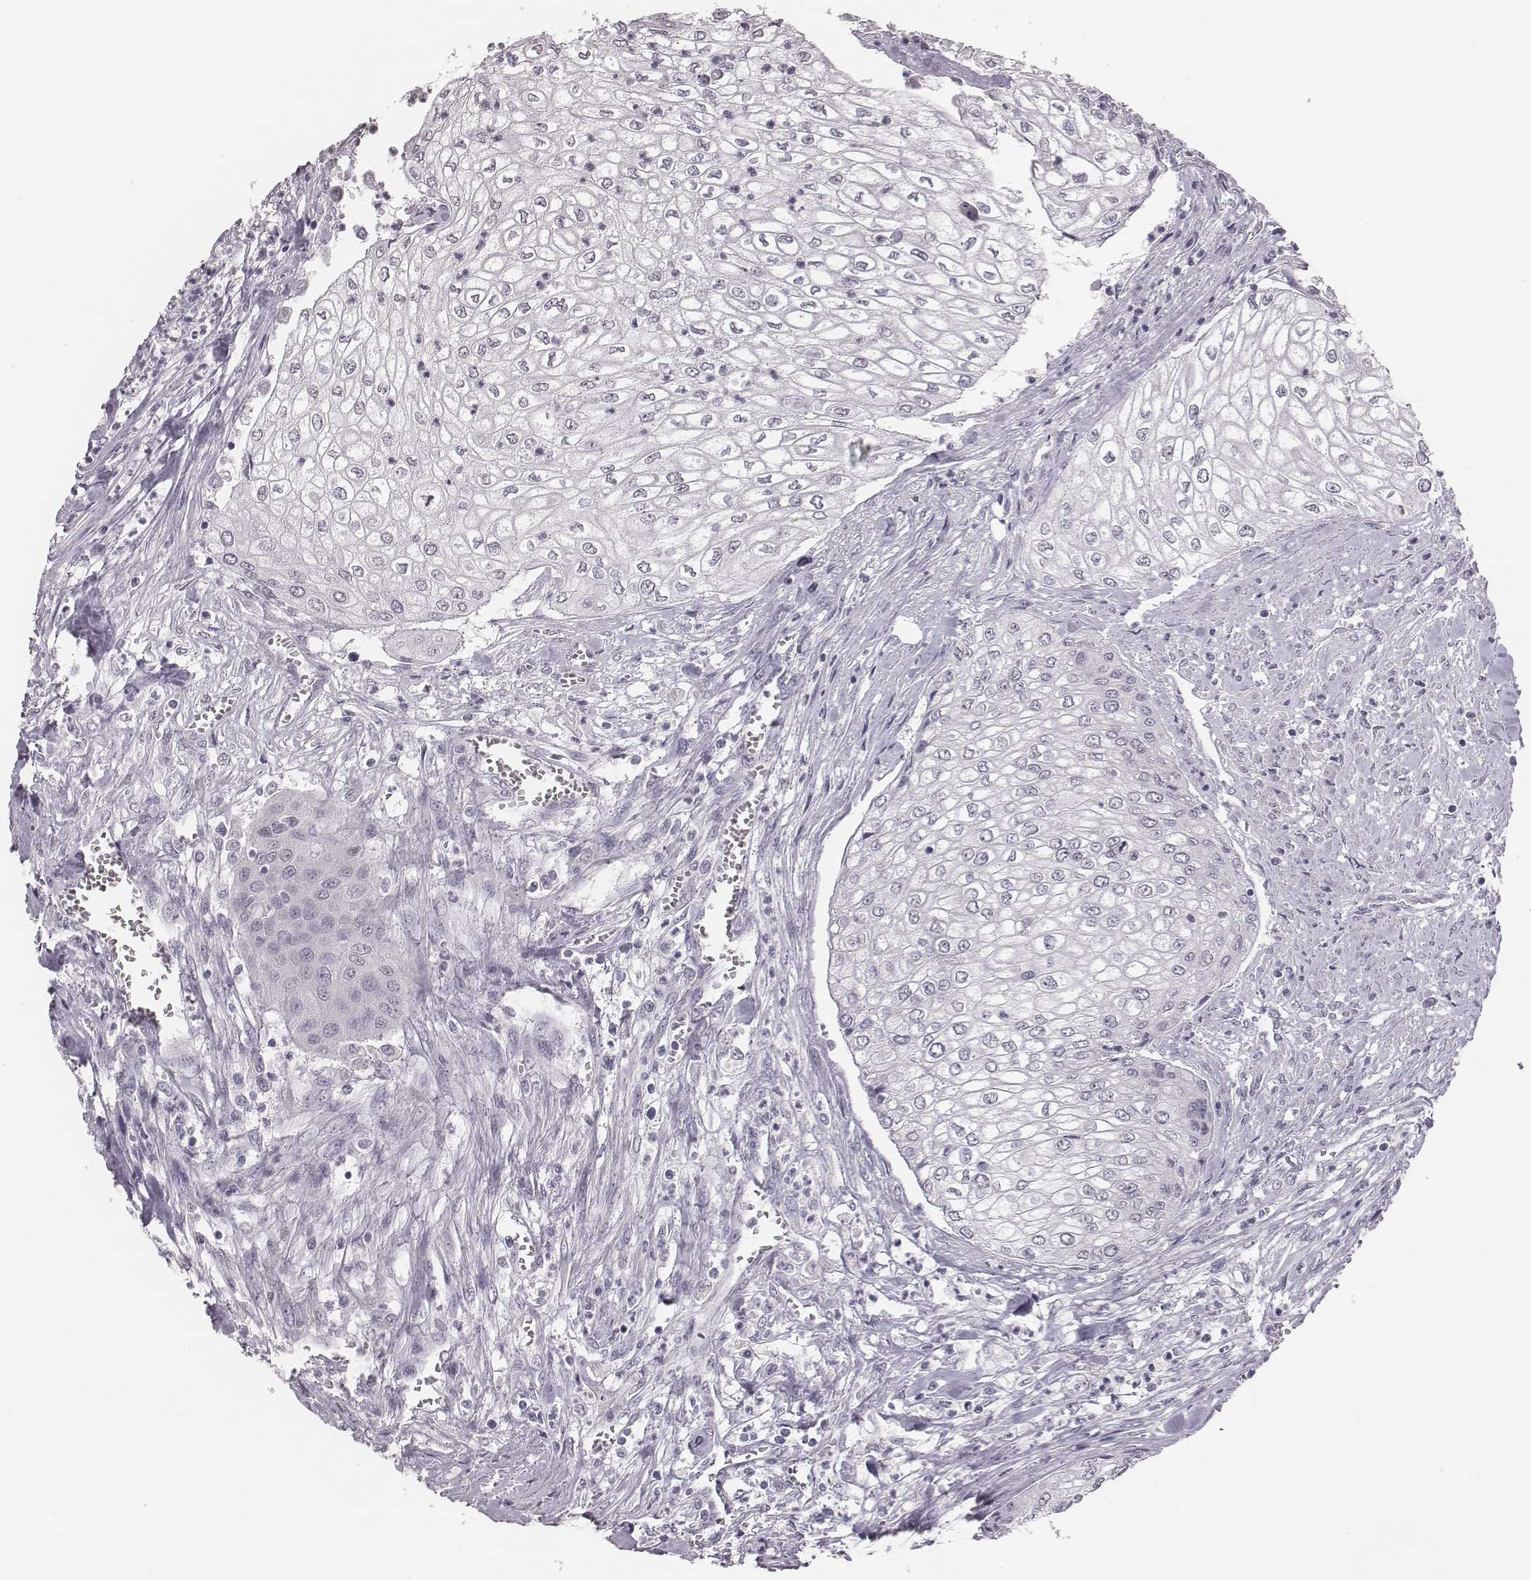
{"staining": {"intensity": "negative", "quantity": "none", "location": "none"}, "tissue": "urothelial cancer", "cell_type": "Tumor cells", "image_type": "cancer", "snomed": [{"axis": "morphology", "description": "Urothelial carcinoma, High grade"}, {"axis": "topography", "description": "Urinary bladder"}], "caption": "An IHC photomicrograph of urothelial carcinoma (high-grade) is shown. There is no staining in tumor cells of urothelial carcinoma (high-grade).", "gene": "CSHL1", "patient": {"sex": "male", "age": 62}}